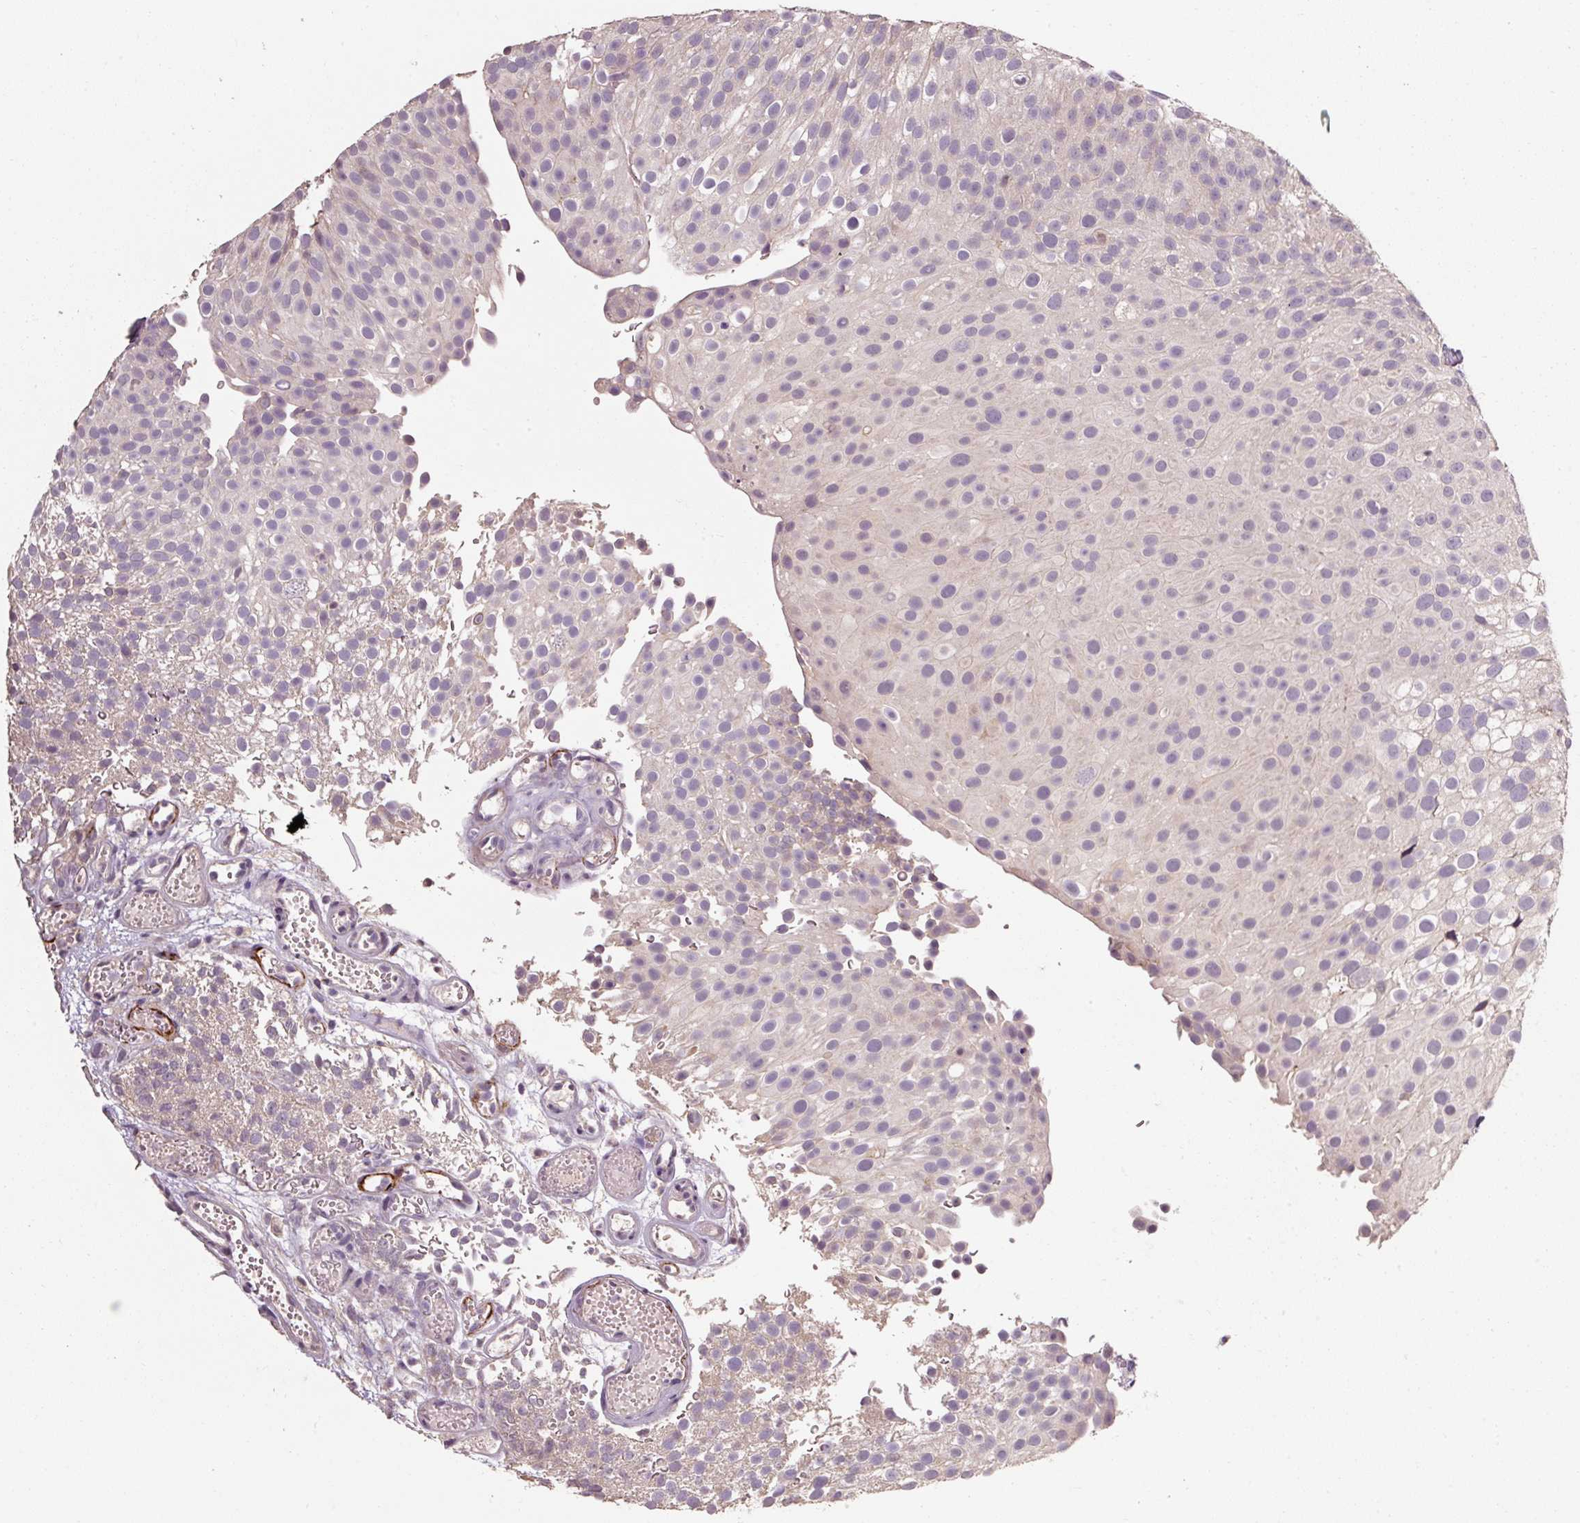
{"staining": {"intensity": "negative", "quantity": "none", "location": "none"}, "tissue": "urothelial cancer", "cell_type": "Tumor cells", "image_type": "cancer", "snomed": [{"axis": "morphology", "description": "Urothelial carcinoma, Low grade"}, {"axis": "topography", "description": "Urinary bladder"}], "caption": "A high-resolution histopathology image shows immunohistochemistry staining of low-grade urothelial carcinoma, which shows no significant staining in tumor cells.", "gene": "CFAP65", "patient": {"sex": "male", "age": 78}}